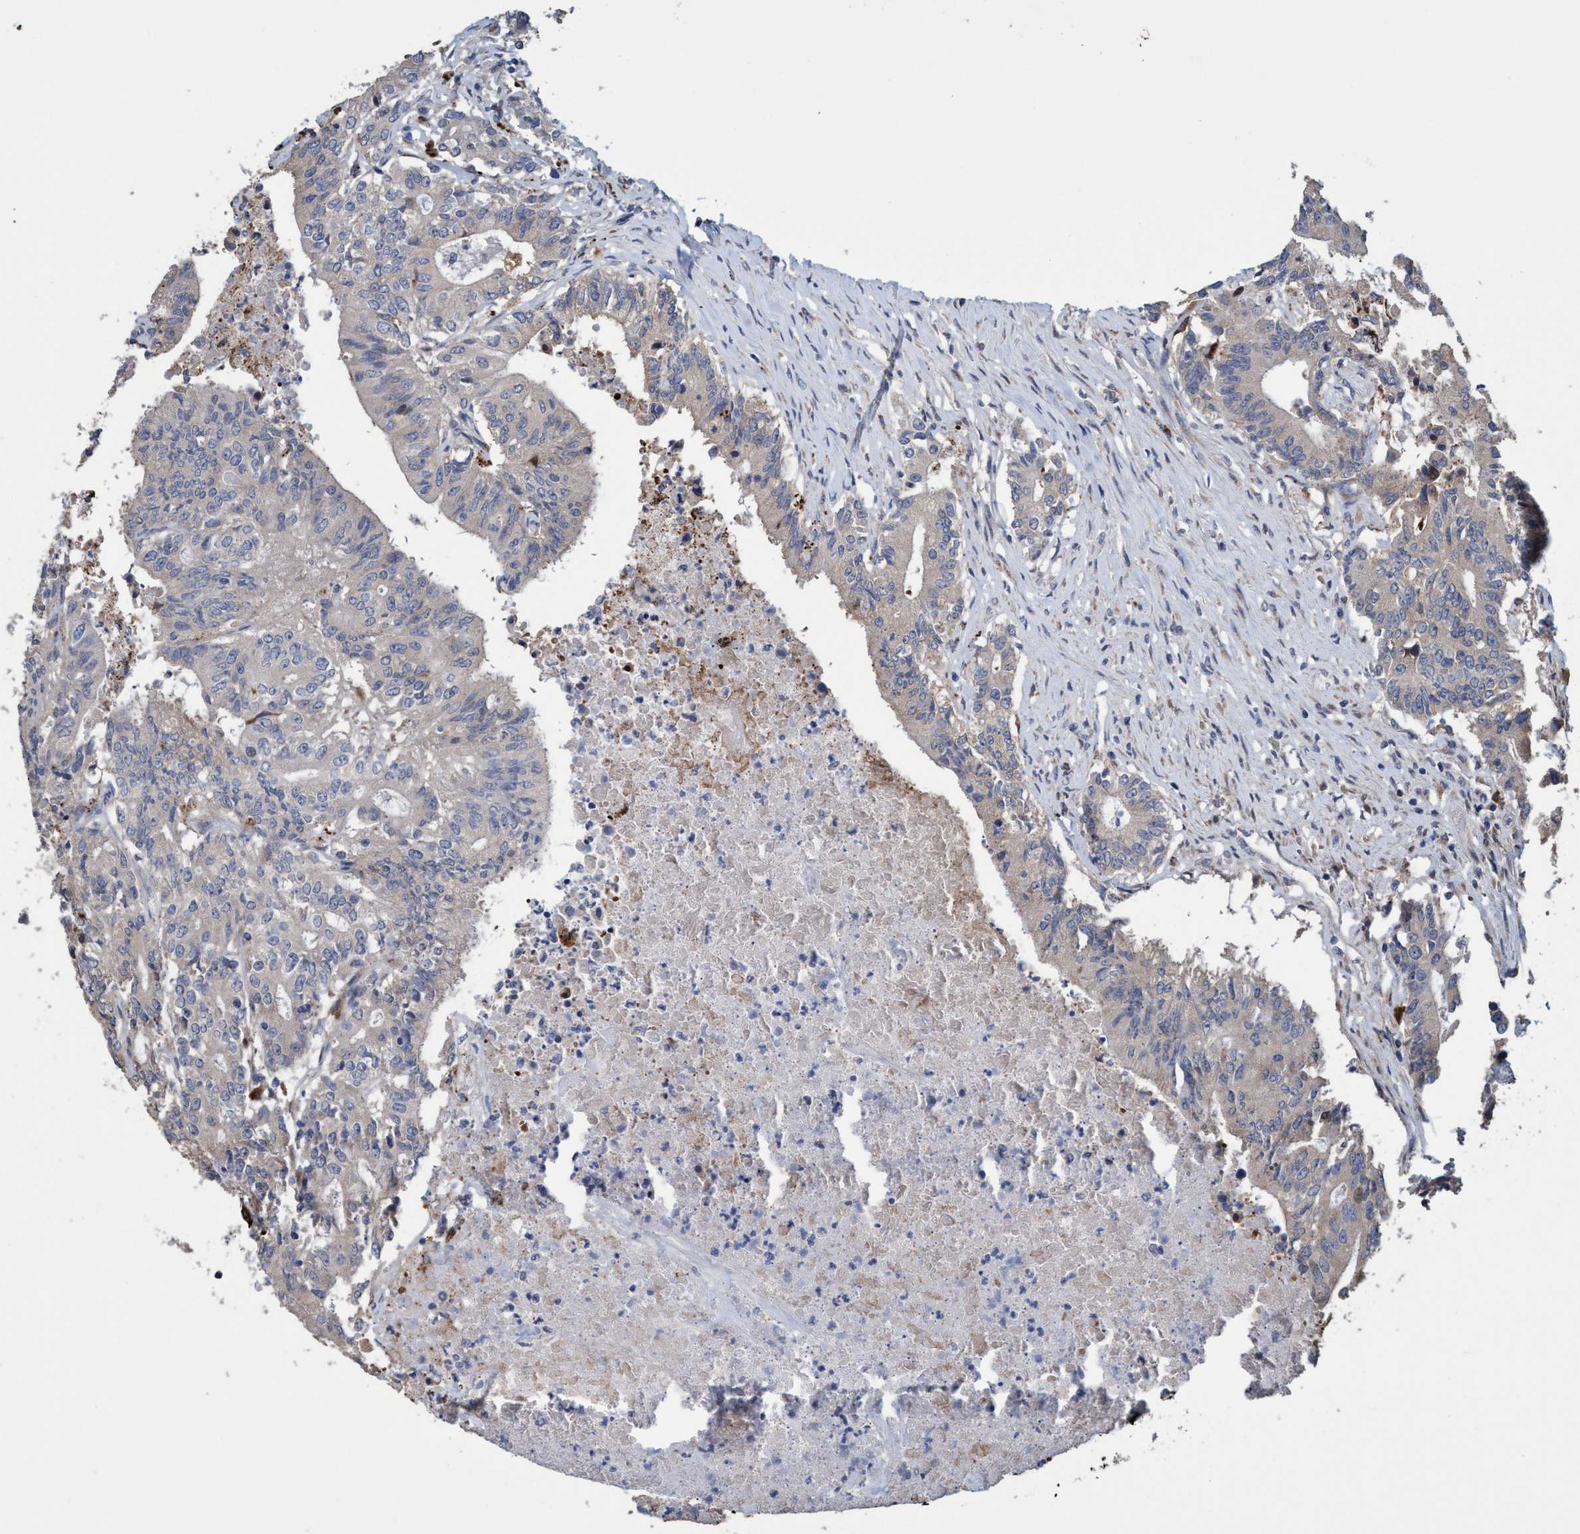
{"staining": {"intensity": "negative", "quantity": "none", "location": "none"}, "tissue": "colorectal cancer", "cell_type": "Tumor cells", "image_type": "cancer", "snomed": [{"axis": "morphology", "description": "Adenocarcinoma, NOS"}, {"axis": "topography", "description": "Colon"}], "caption": "The histopathology image reveals no staining of tumor cells in adenocarcinoma (colorectal).", "gene": "BBS9", "patient": {"sex": "female", "age": 77}}